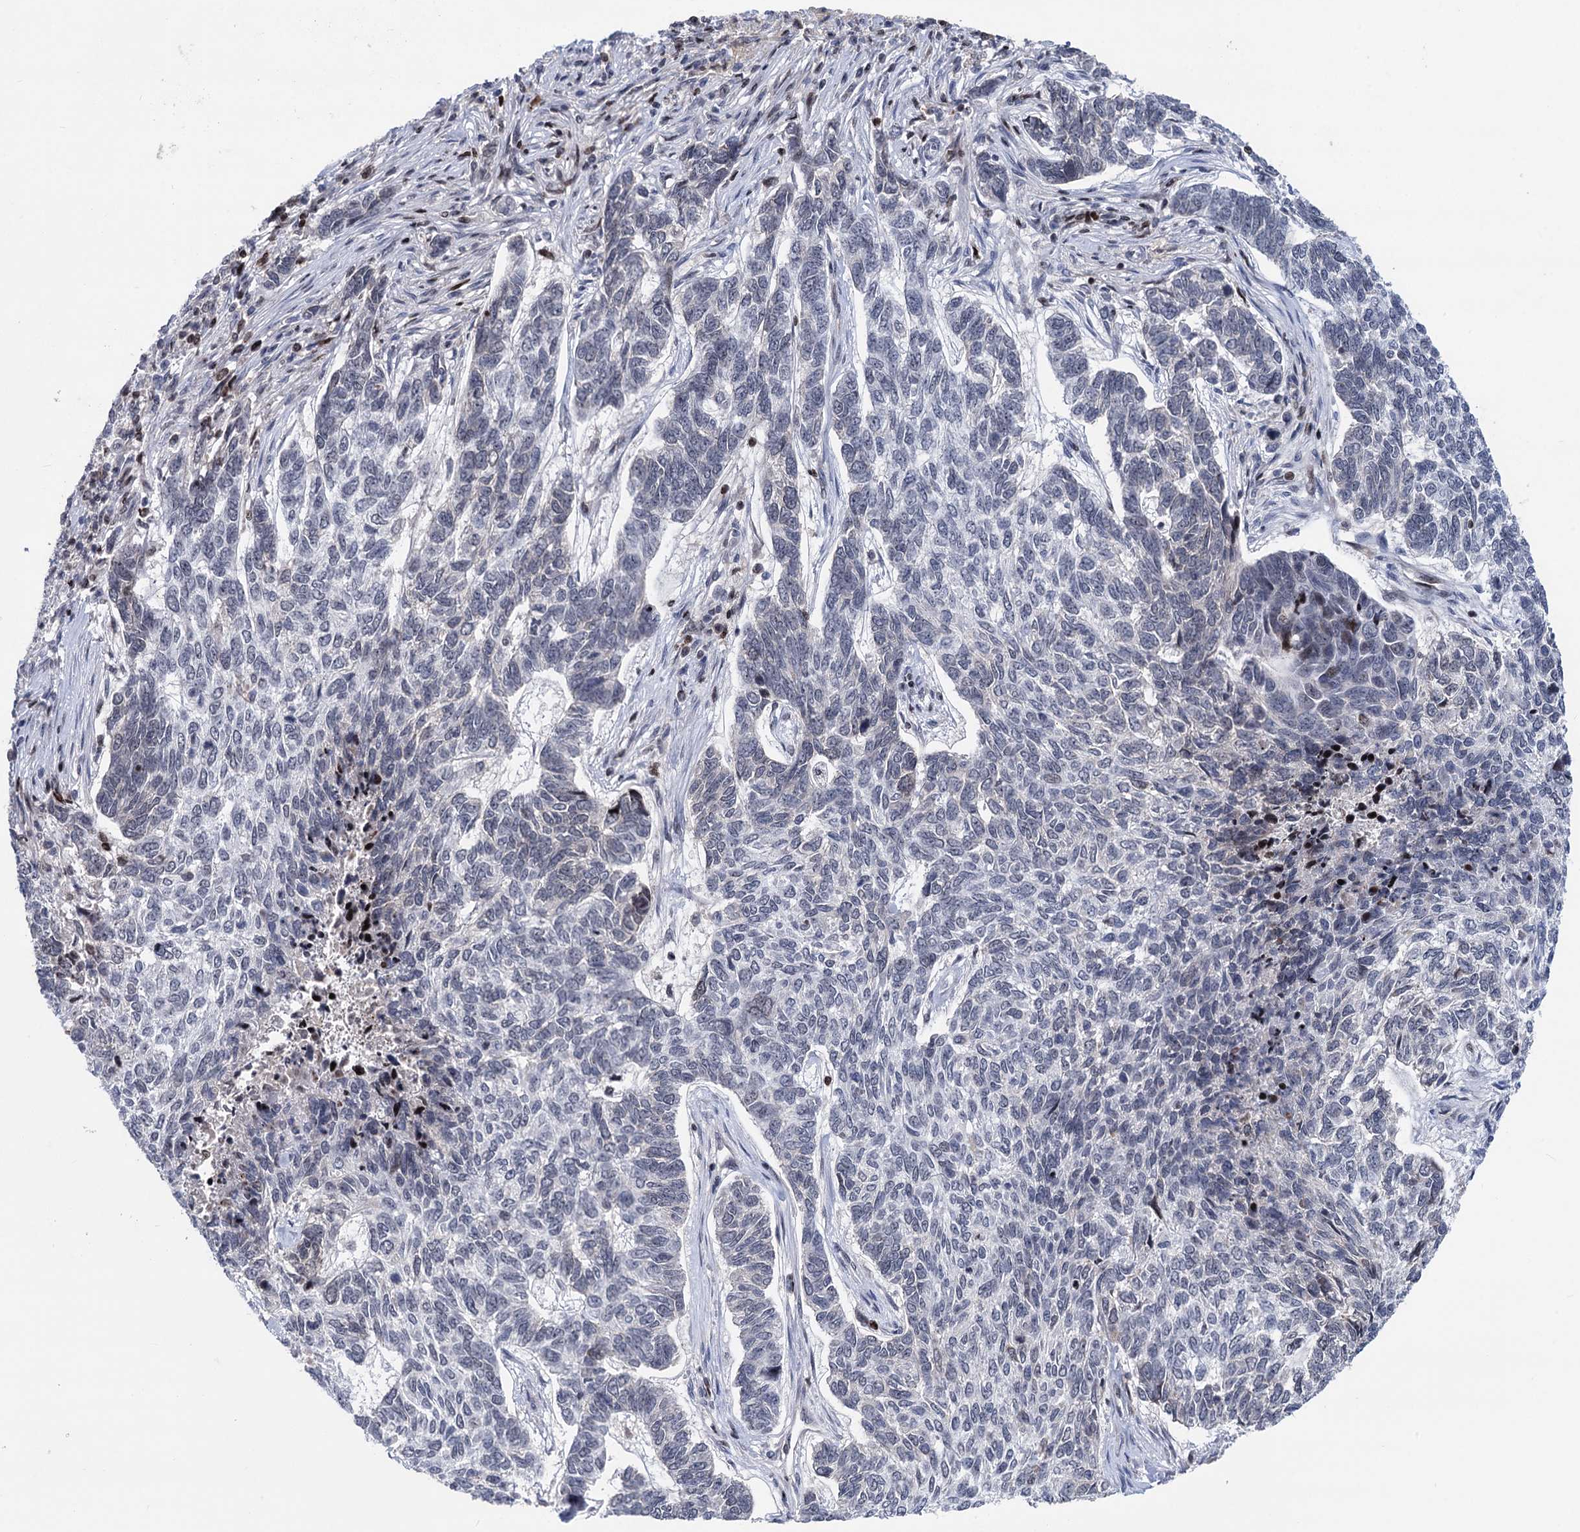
{"staining": {"intensity": "negative", "quantity": "none", "location": "none"}, "tissue": "skin cancer", "cell_type": "Tumor cells", "image_type": "cancer", "snomed": [{"axis": "morphology", "description": "Basal cell carcinoma"}, {"axis": "topography", "description": "Skin"}], "caption": "The photomicrograph displays no significant positivity in tumor cells of skin basal cell carcinoma.", "gene": "ZCCHC10", "patient": {"sex": "female", "age": 65}}